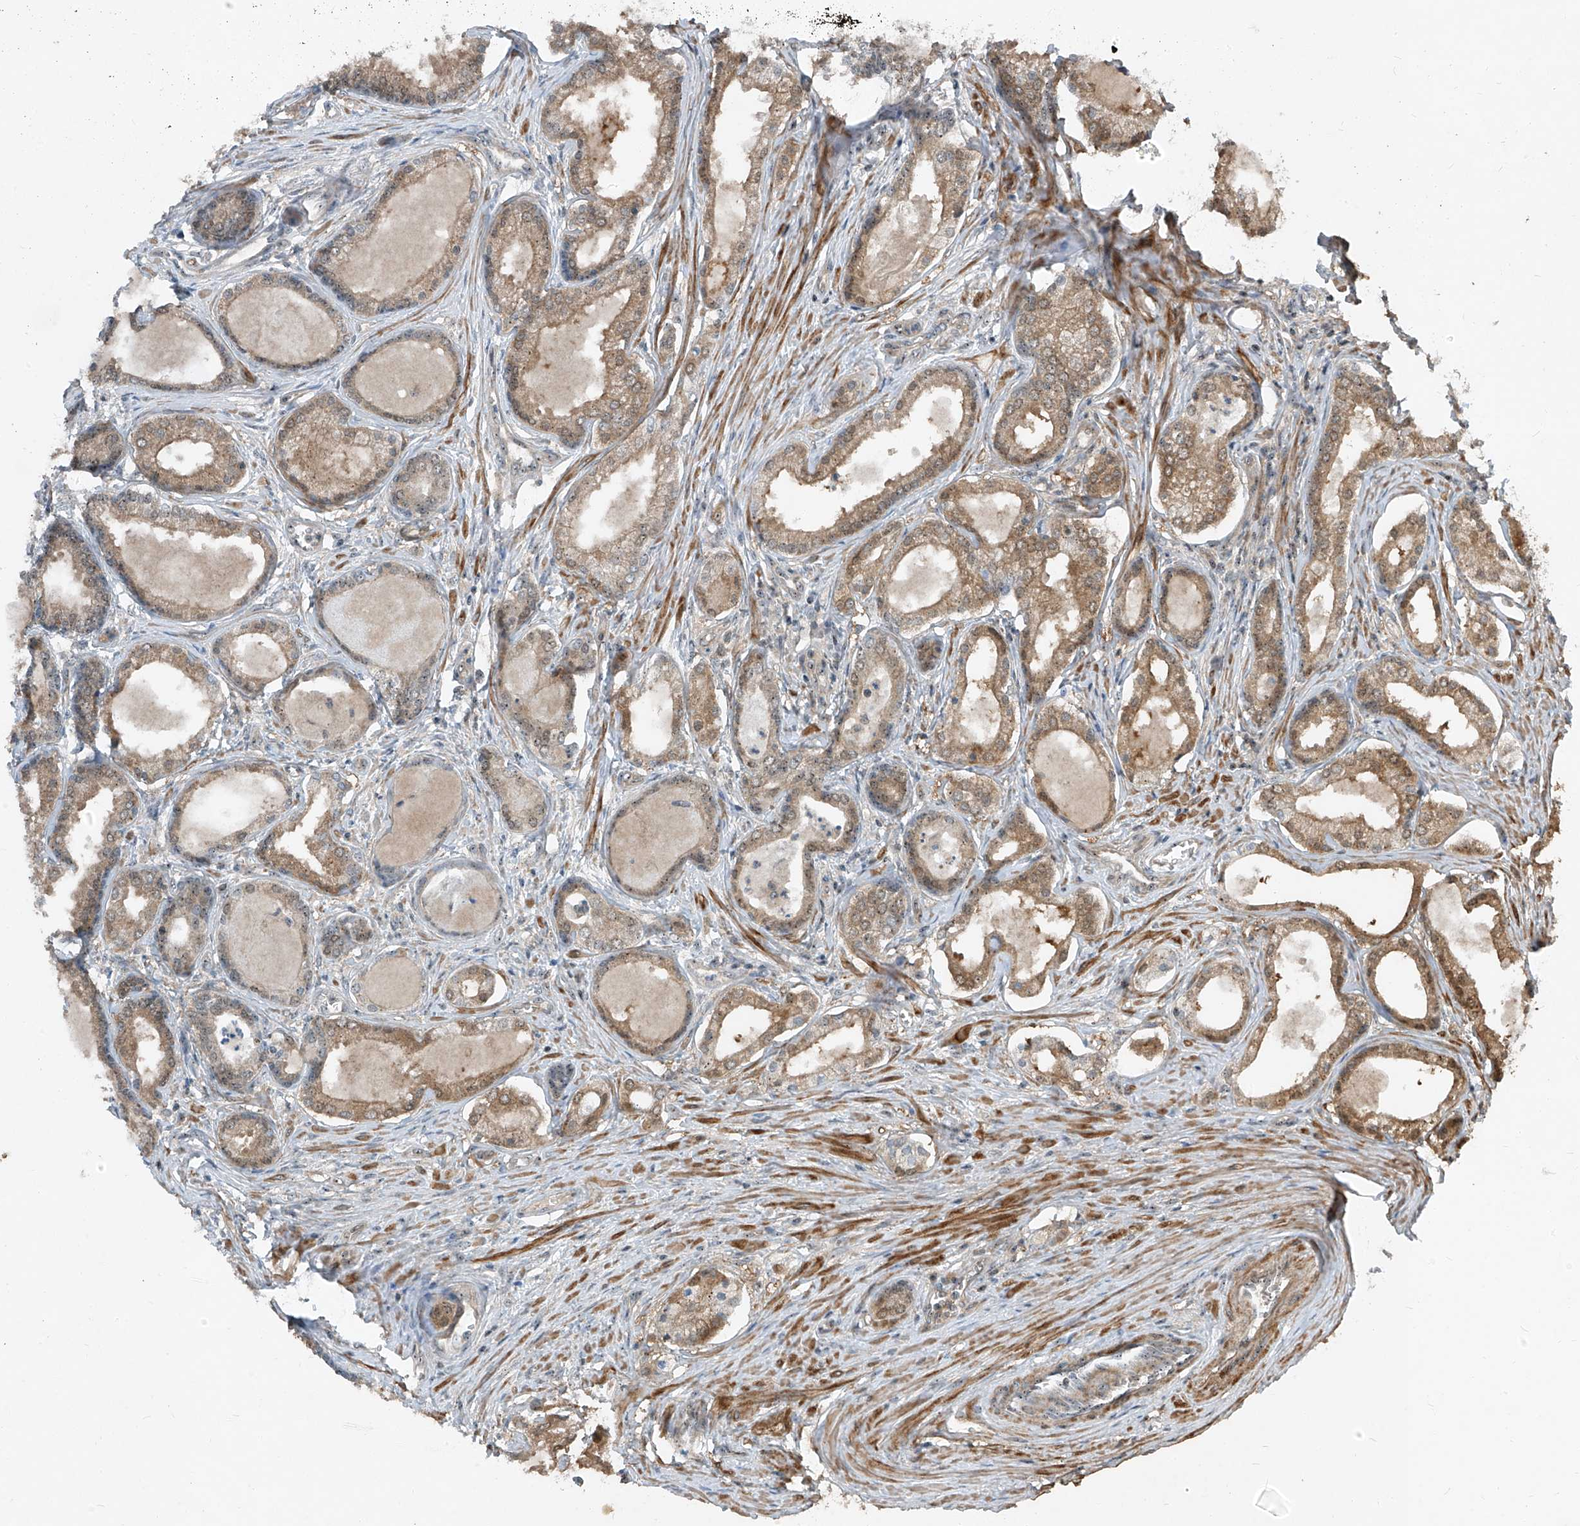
{"staining": {"intensity": "moderate", "quantity": ">75%", "location": "cytoplasmic/membranous,nuclear"}, "tissue": "prostate cancer", "cell_type": "Tumor cells", "image_type": "cancer", "snomed": [{"axis": "morphology", "description": "Adenocarcinoma, High grade"}, {"axis": "topography", "description": "Prostate"}], "caption": "A brown stain labels moderate cytoplasmic/membranous and nuclear staining of a protein in human adenocarcinoma (high-grade) (prostate) tumor cells. The staining was performed using DAB, with brown indicating positive protein expression. Nuclei are stained blue with hematoxylin.", "gene": "PPCS", "patient": {"sex": "male", "age": 68}}